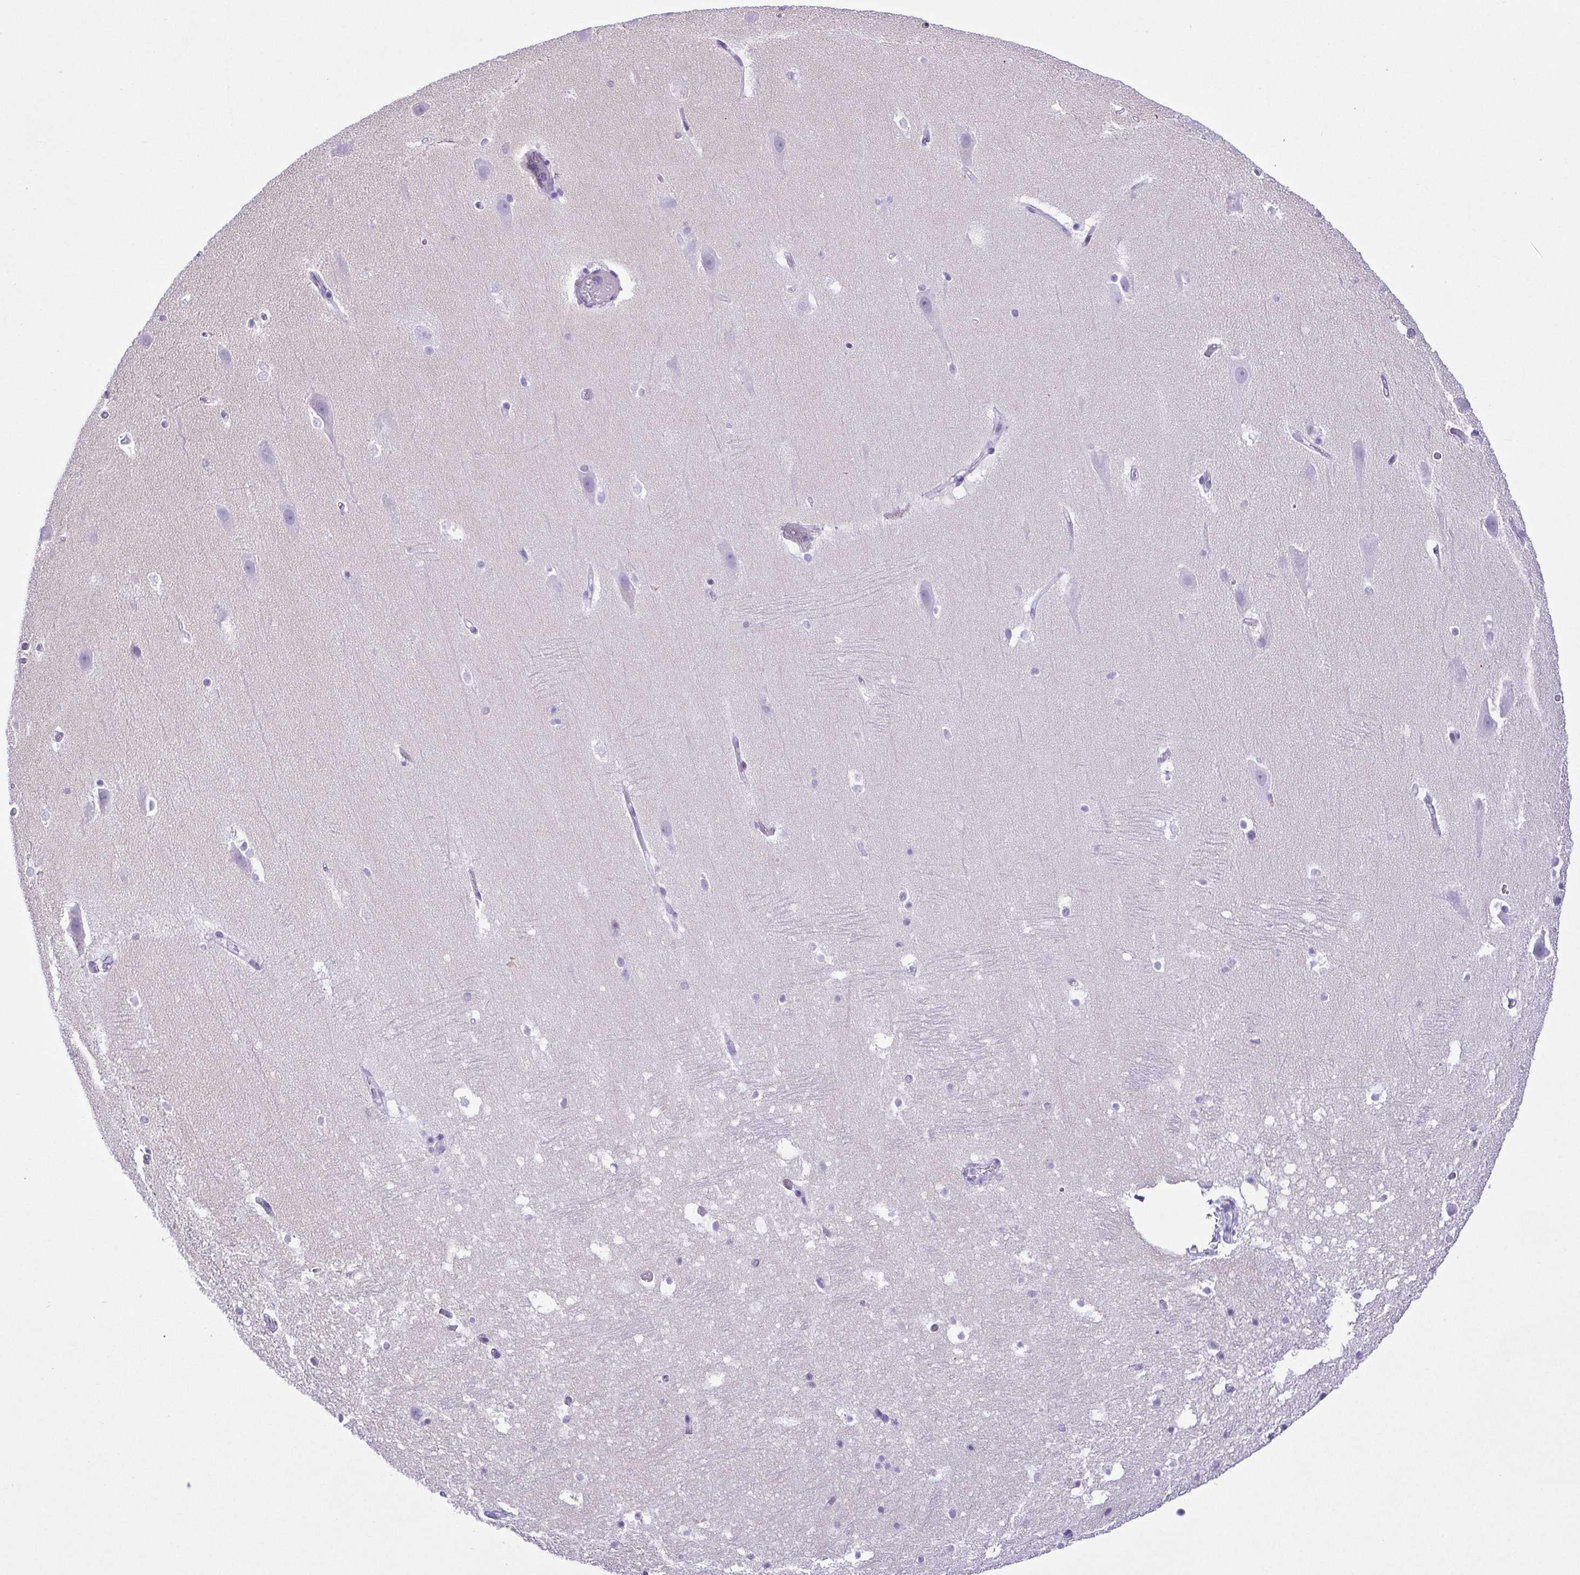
{"staining": {"intensity": "negative", "quantity": "none", "location": "none"}, "tissue": "hippocampus", "cell_type": "Glial cells", "image_type": "normal", "snomed": [{"axis": "morphology", "description": "Normal tissue, NOS"}, {"axis": "topography", "description": "Hippocampus"}], "caption": "Immunohistochemistry histopathology image of benign hippocampus: hippocampus stained with DAB (3,3'-diaminobenzidine) shows no significant protein staining in glial cells. (DAB IHC with hematoxylin counter stain).", "gene": "PAK3", "patient": {"sex": "male", "age": 26}}